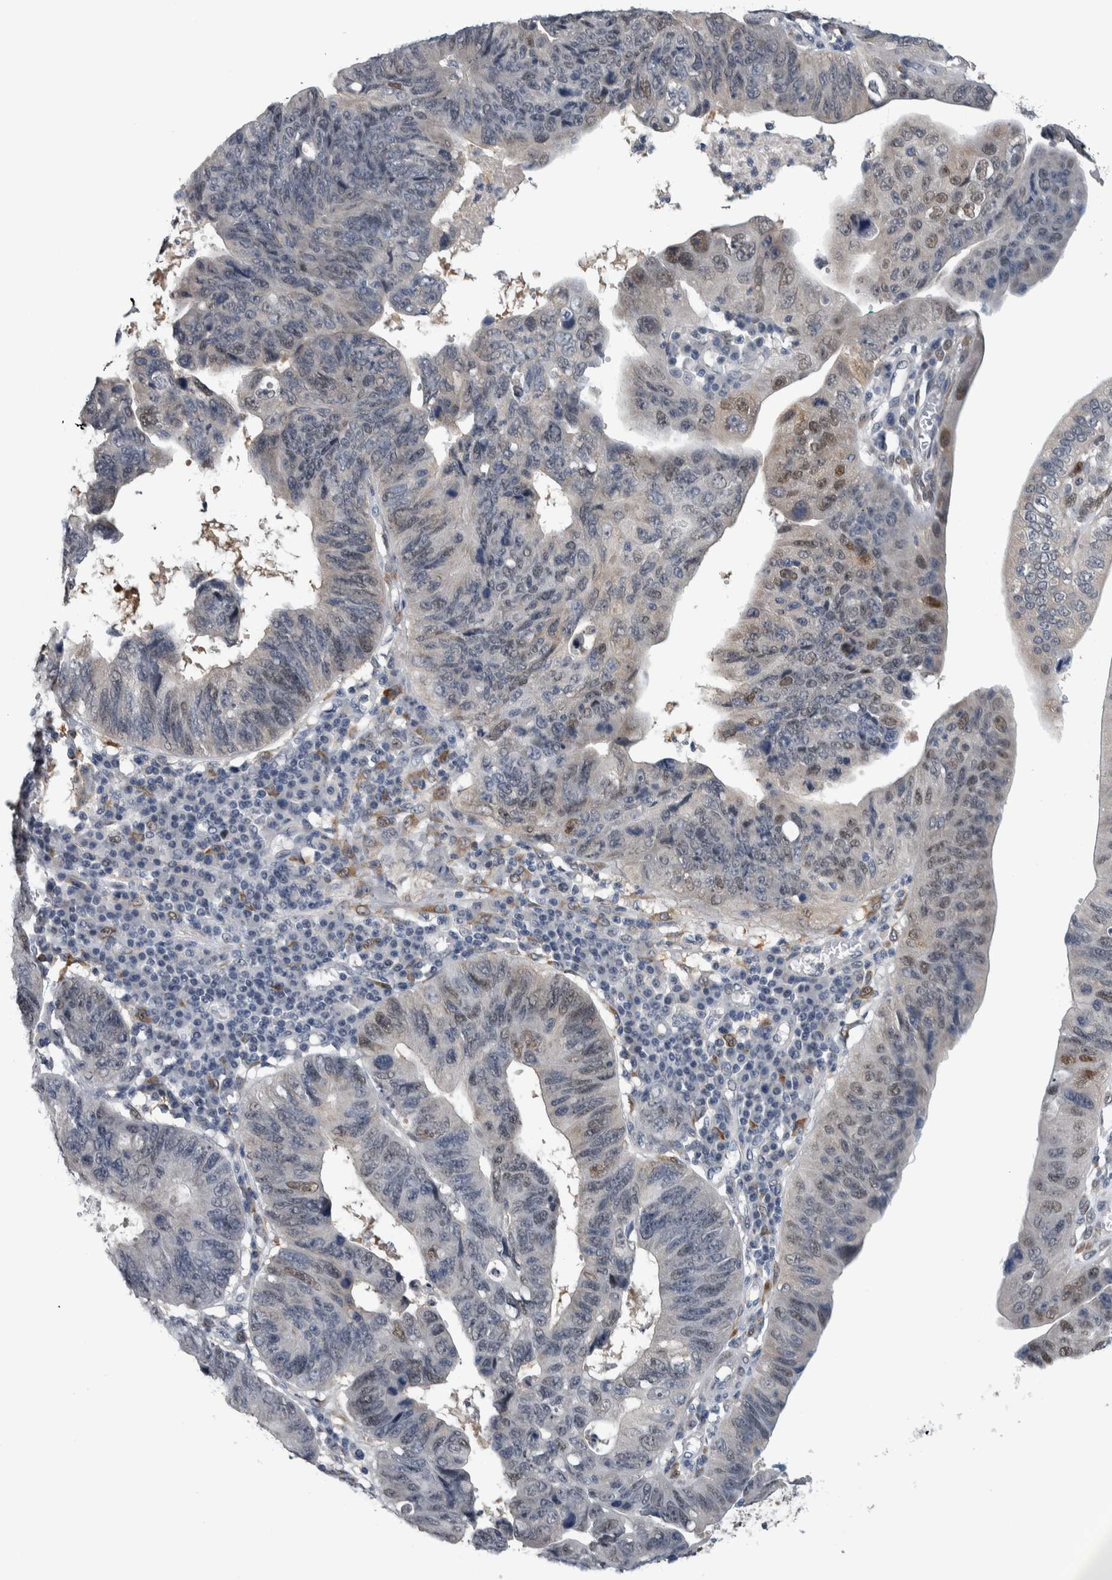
{"staining": {"intensity": "moderate", "quantity": "<25%", "location": "cytoplasmic/membranous,nuclear"}, "tissue": "stomach cancer", "cell_type": "Tumor cells", "image_type": "cancer", "snomed": [{"axis": "morphology", "description": "Adenocarcinoma, NOS"}, {"axis": "topography", "description": "Stomach"}], "caption": "Adenocarcinoma (stomach) stained for a protein (brown) shows moderate cytoplasmic/membranous and nuclear positive positivity in about <25% of tumor cells.", "gene": "COL14A1", "patient": {"sex": "male", "age": 59}}